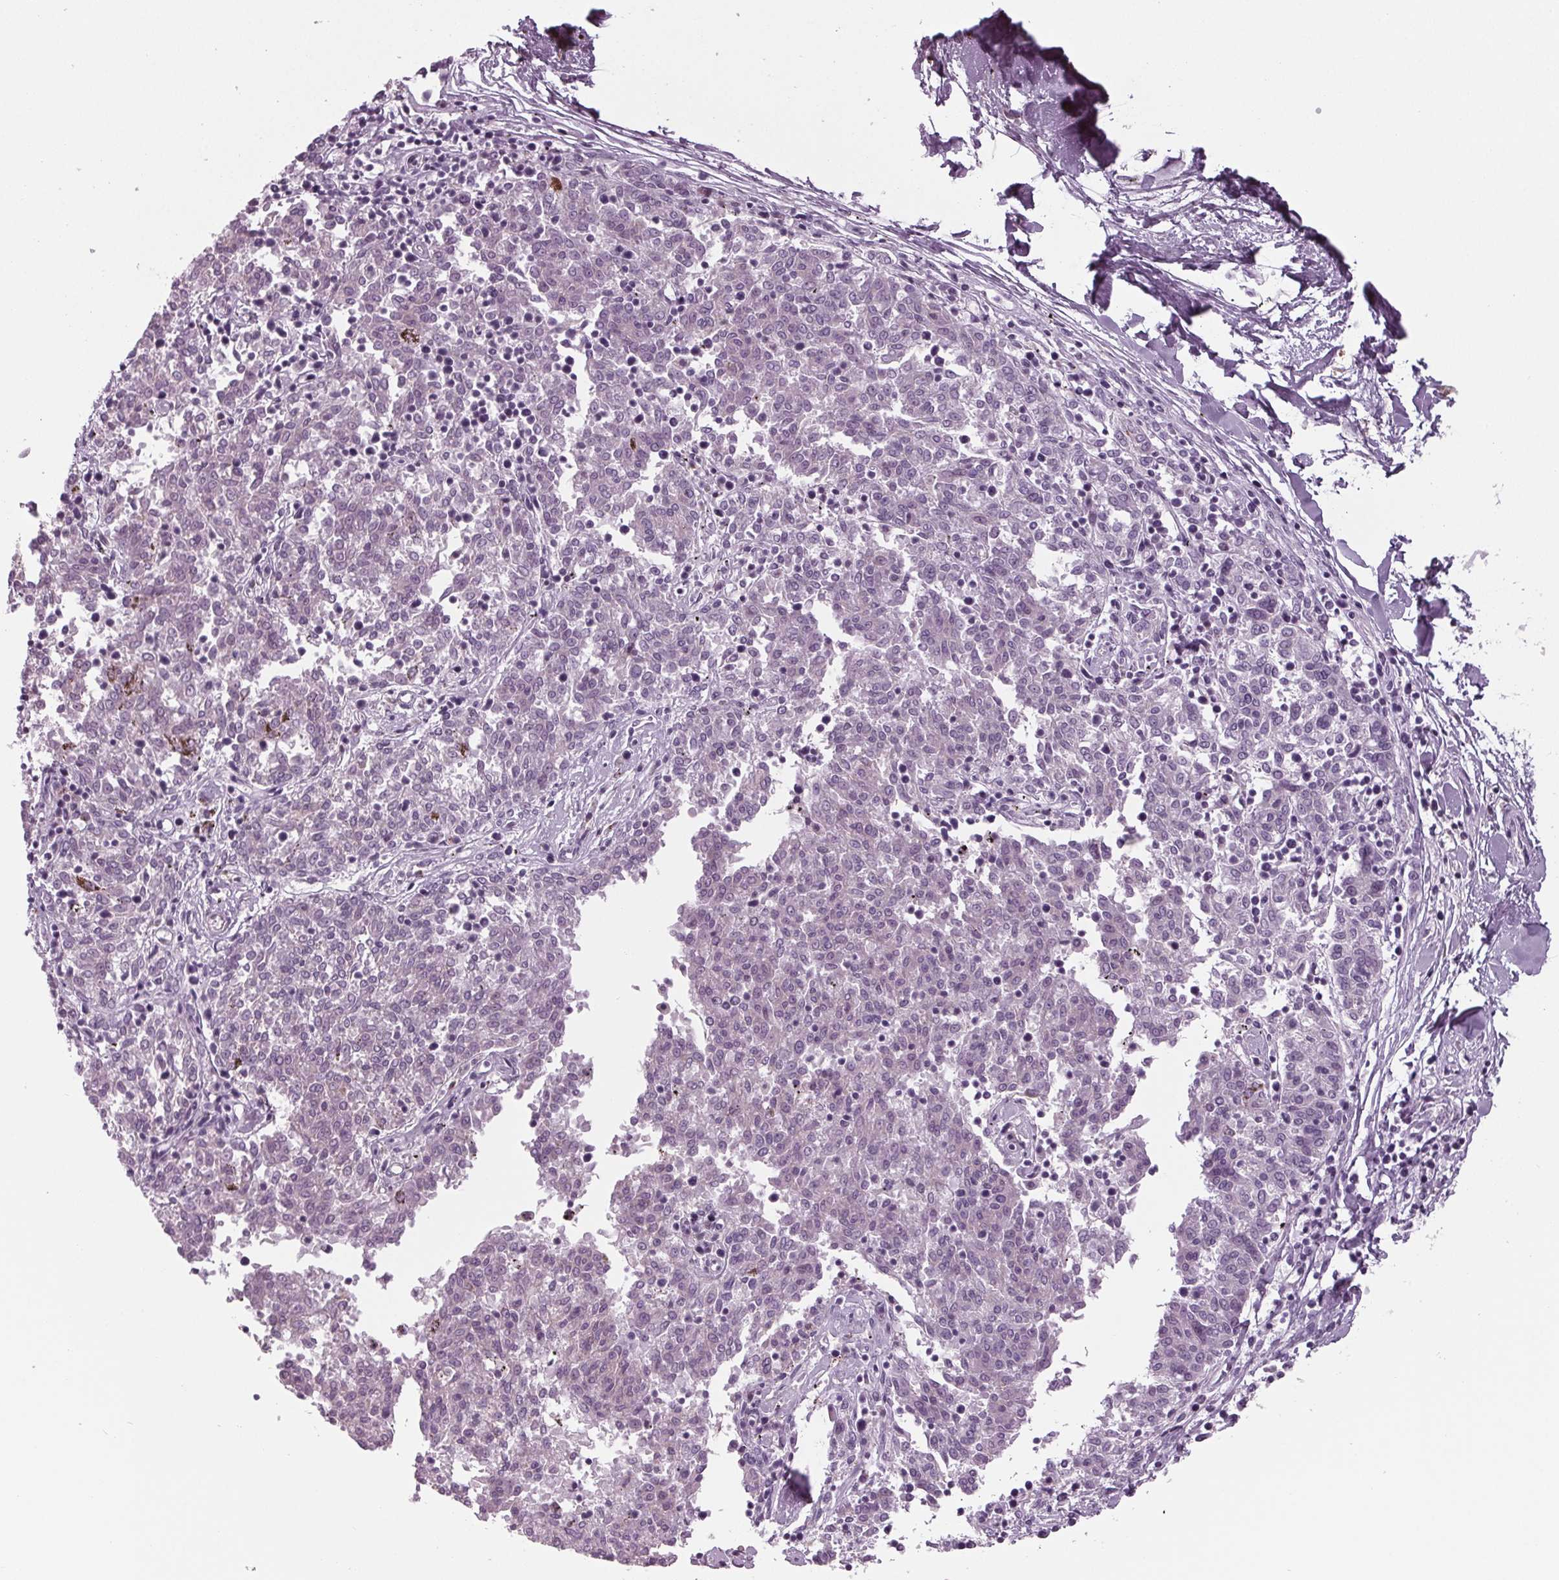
{"staining": {"intensity": "negative", "quantity": "none", "location": "none"}, "tissue": "melanoma", "cell_type": "Tumor cells", "image_type": "cancer", "snomed": [{"axis": "morphology", "description": "Malignant melanoma, NOS"}, {"axis": "topography", "description": "Skin"}], "caption": "Immunohistochemistry (IHC) image of neoplastic tissue: melanoma stained with DAB shows no significant protein staining in tumor cells.", "gene": "CYP3A43", "patient": {"sex": "female", "age": 72}}